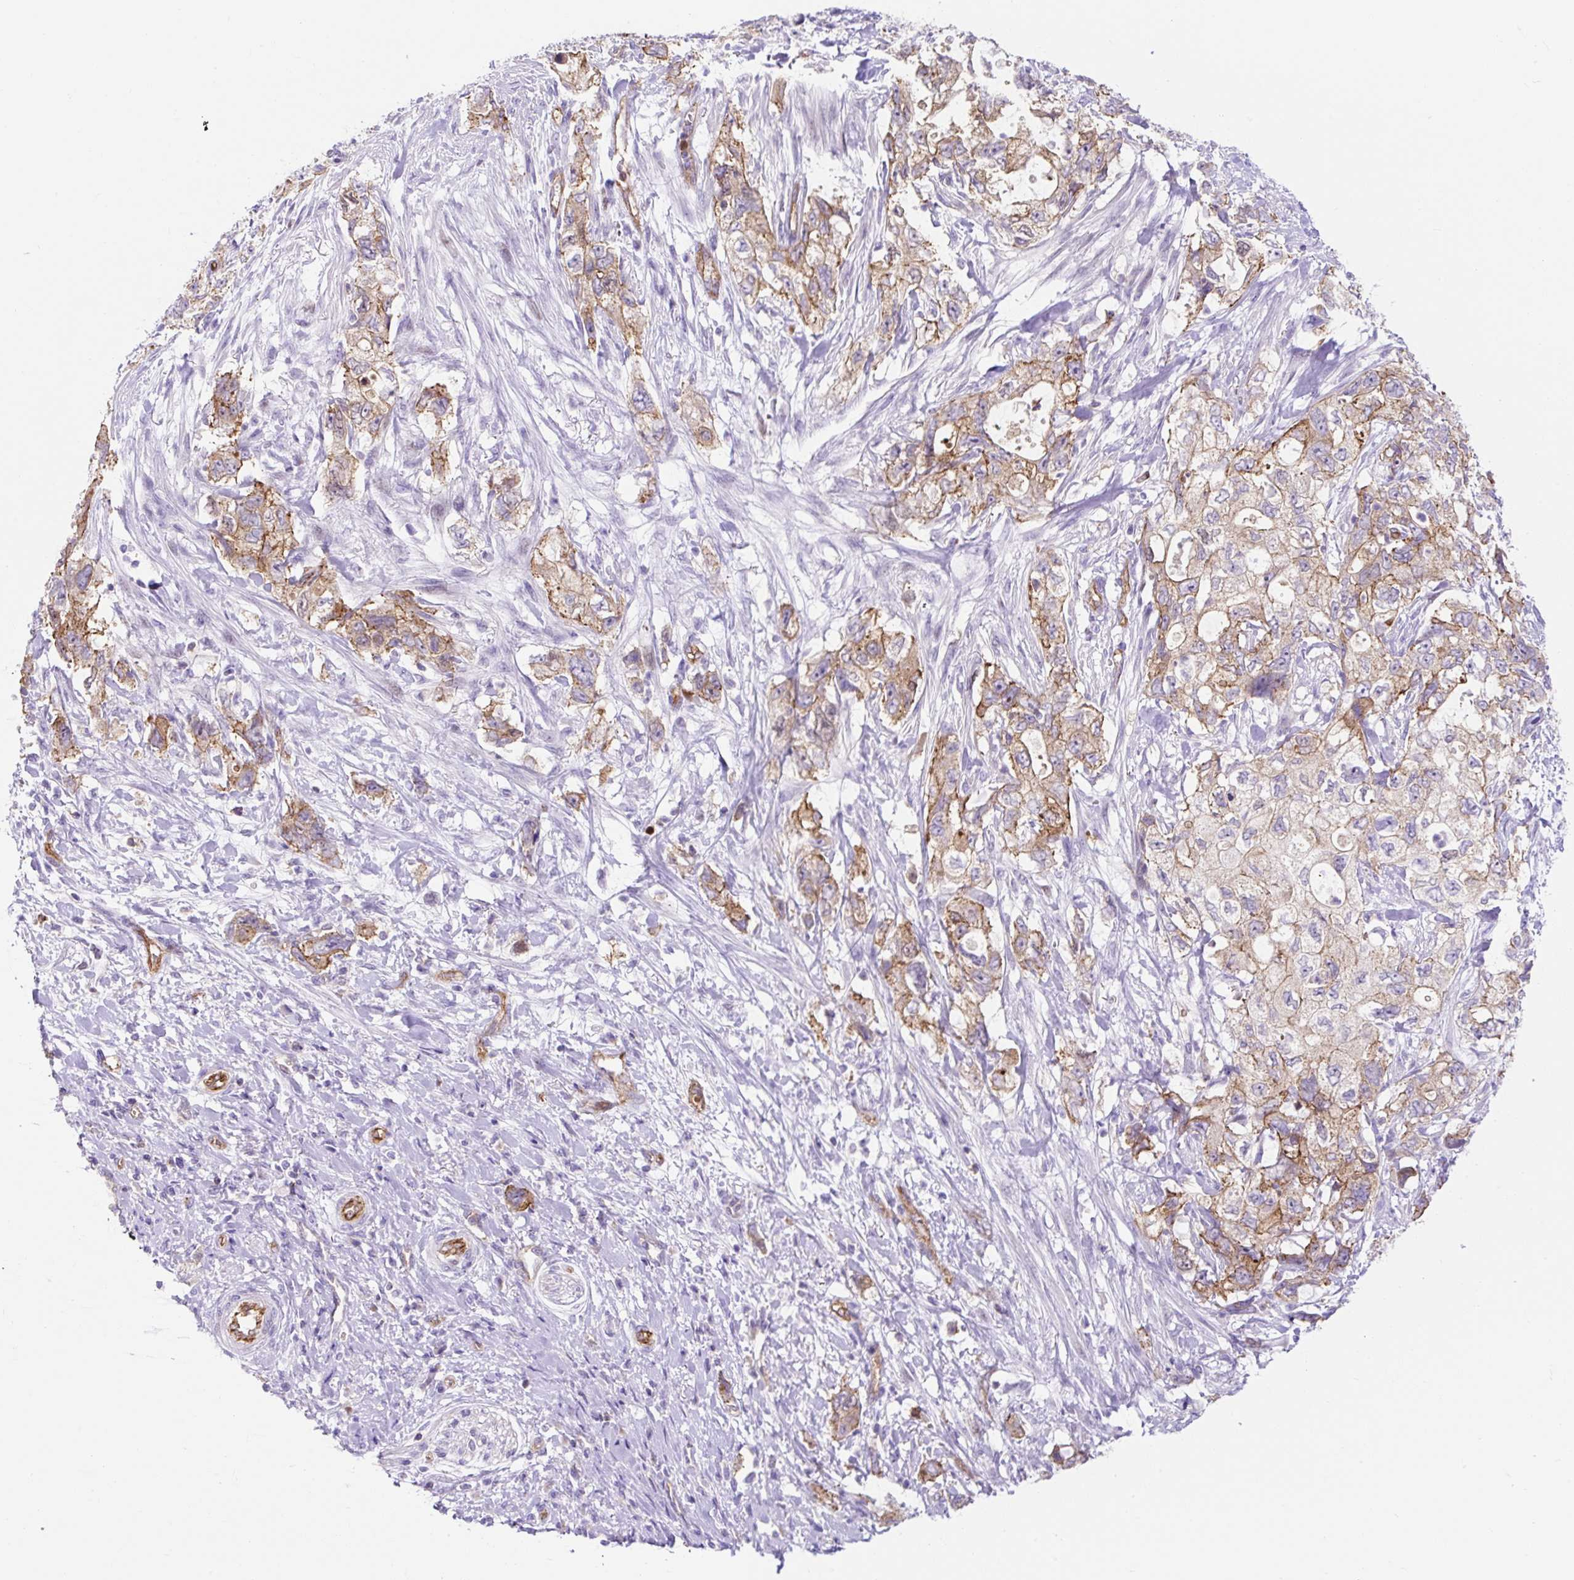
{"staining": {"intensity": "moderate", "quantity": ">75%", "location": "cytoplasmic/membranous"}, "tissue": "pancreatic cancer", "cell_type": "Tumor cells", "image_type": "cancer", "snomed": [{"axis": "morphology", "description": "Adenocarcinoma, NOS"}, {"axis": "topography", "description": "Pancreas"}], "caption": "Immunohistochemical staining of pancreatic cancer (adenocarcinoma) demonstrates medium levels of moderate cytoplasmic/membranous protein positivity in approximately >75% of tumor cells.", "gene": "HIP1R", "patient": {"sex": "female", "age": 73}}